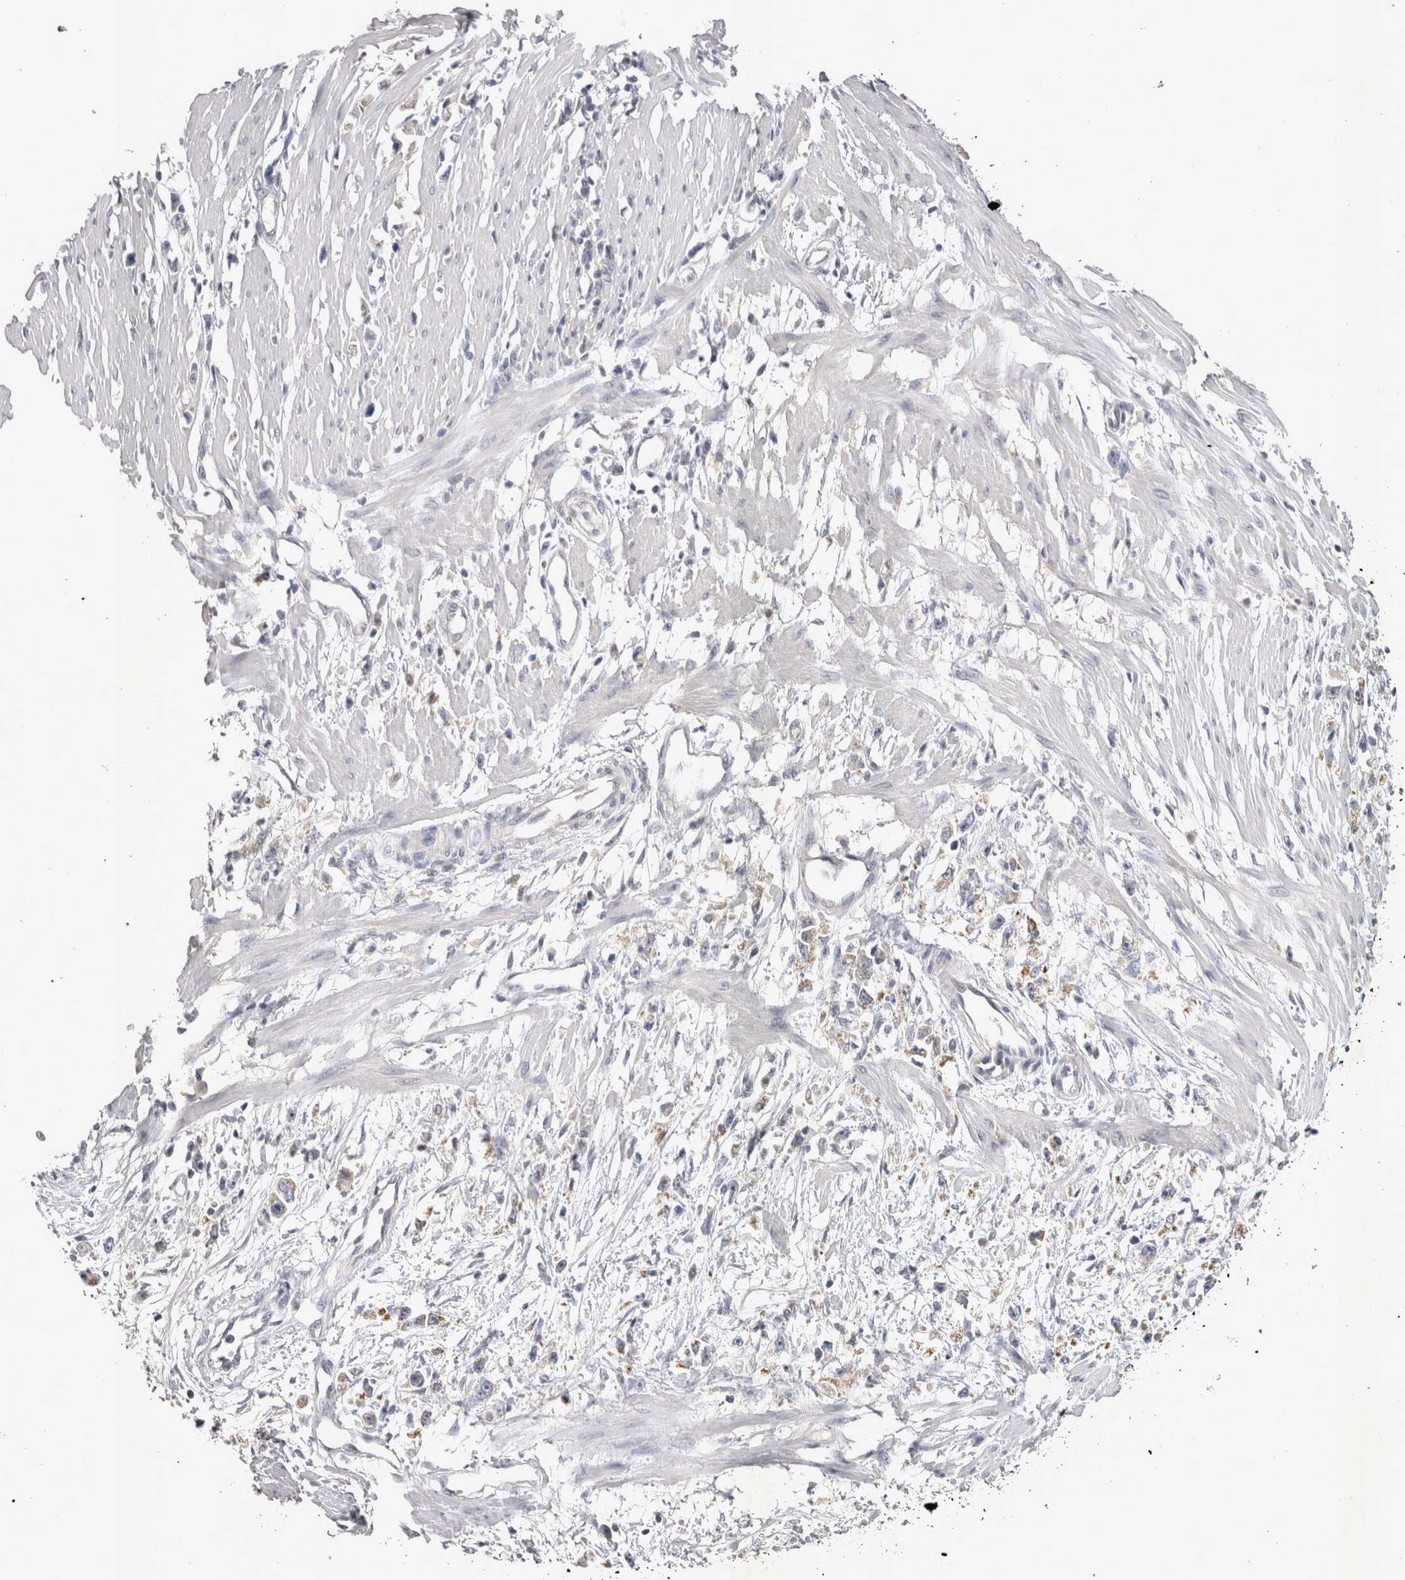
{"staining": {"intensity": "weak", "quantity": "25%-75%", "location": "cytoplasmic/membranous"}, "tissue": "stomach cancer", "cell_type": "Tumor cells", "image_type": "cancer", "snomed": [{"axis": "morphology", "description": "Adenocarcinoma, NOS"}, {"axis": "topography", "description": "Stomach"}], "caption": "Human stomach cancer (adenocarcinoma) stained with a protein marker shows weak staining in tumor cells.", "gene": "CTBS", "patient": {"sex": "female", "age": 59}}